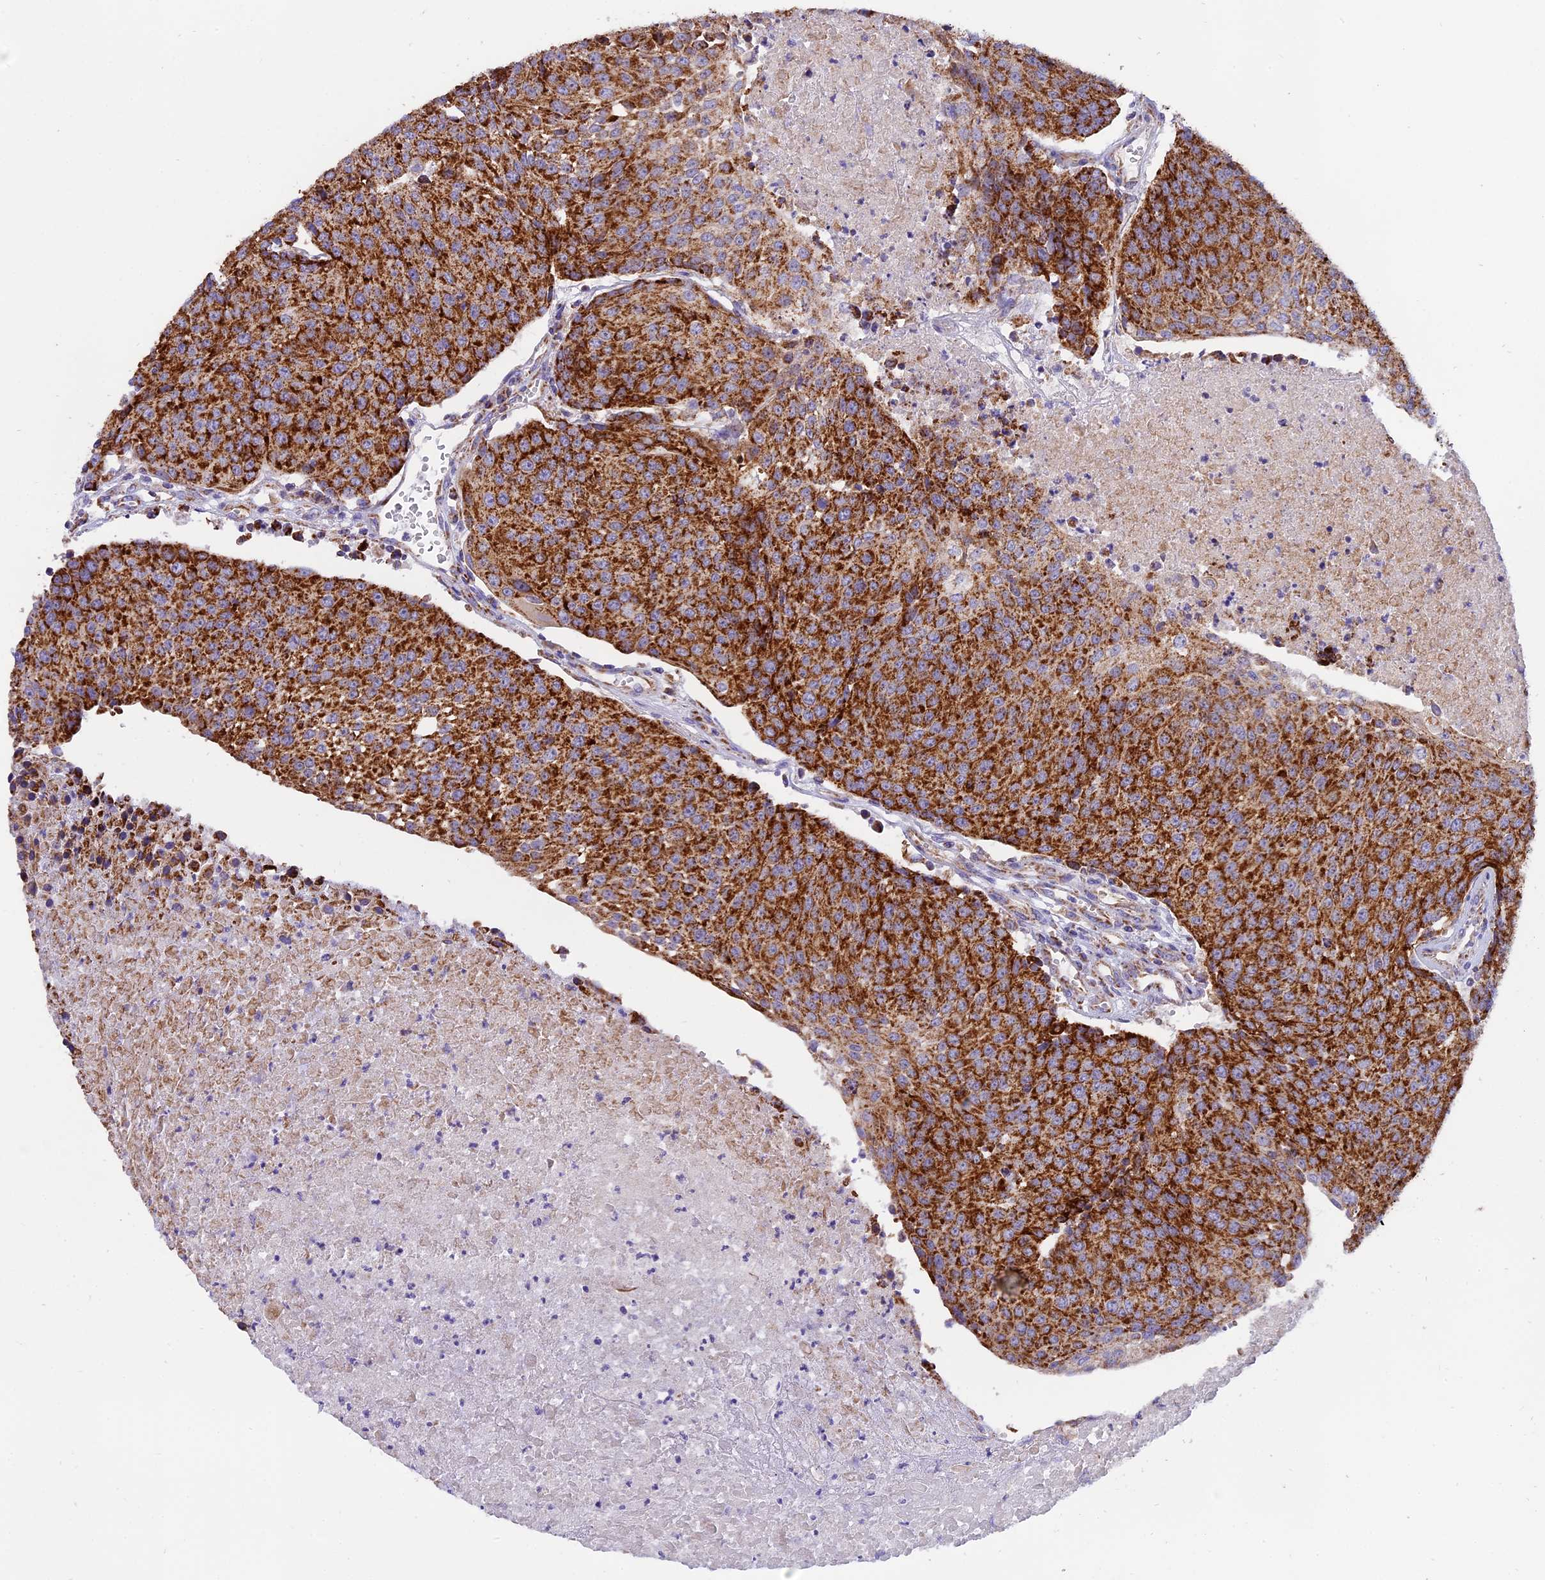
{"staining": {"intensity": "strong", "quantity": ">75%", "location": "cytoplasmic/membranous"}, "tissue": "urothelial cancer", "cell_type": "Tumor cells", "image_type": "cancer", "snomed": [{"axis": "morphology", "description": "Urothelial carcinoma, High grade"}, {"axis": "topography", "description": "Urinary bladder"}], "caption": "Urothelial cancer tissue exhibits strong cytoplasmic/membranous staining in about >75% of tumor cells", "gene": "MRPS34", "patient": {"sex": "female", "age": 85}}